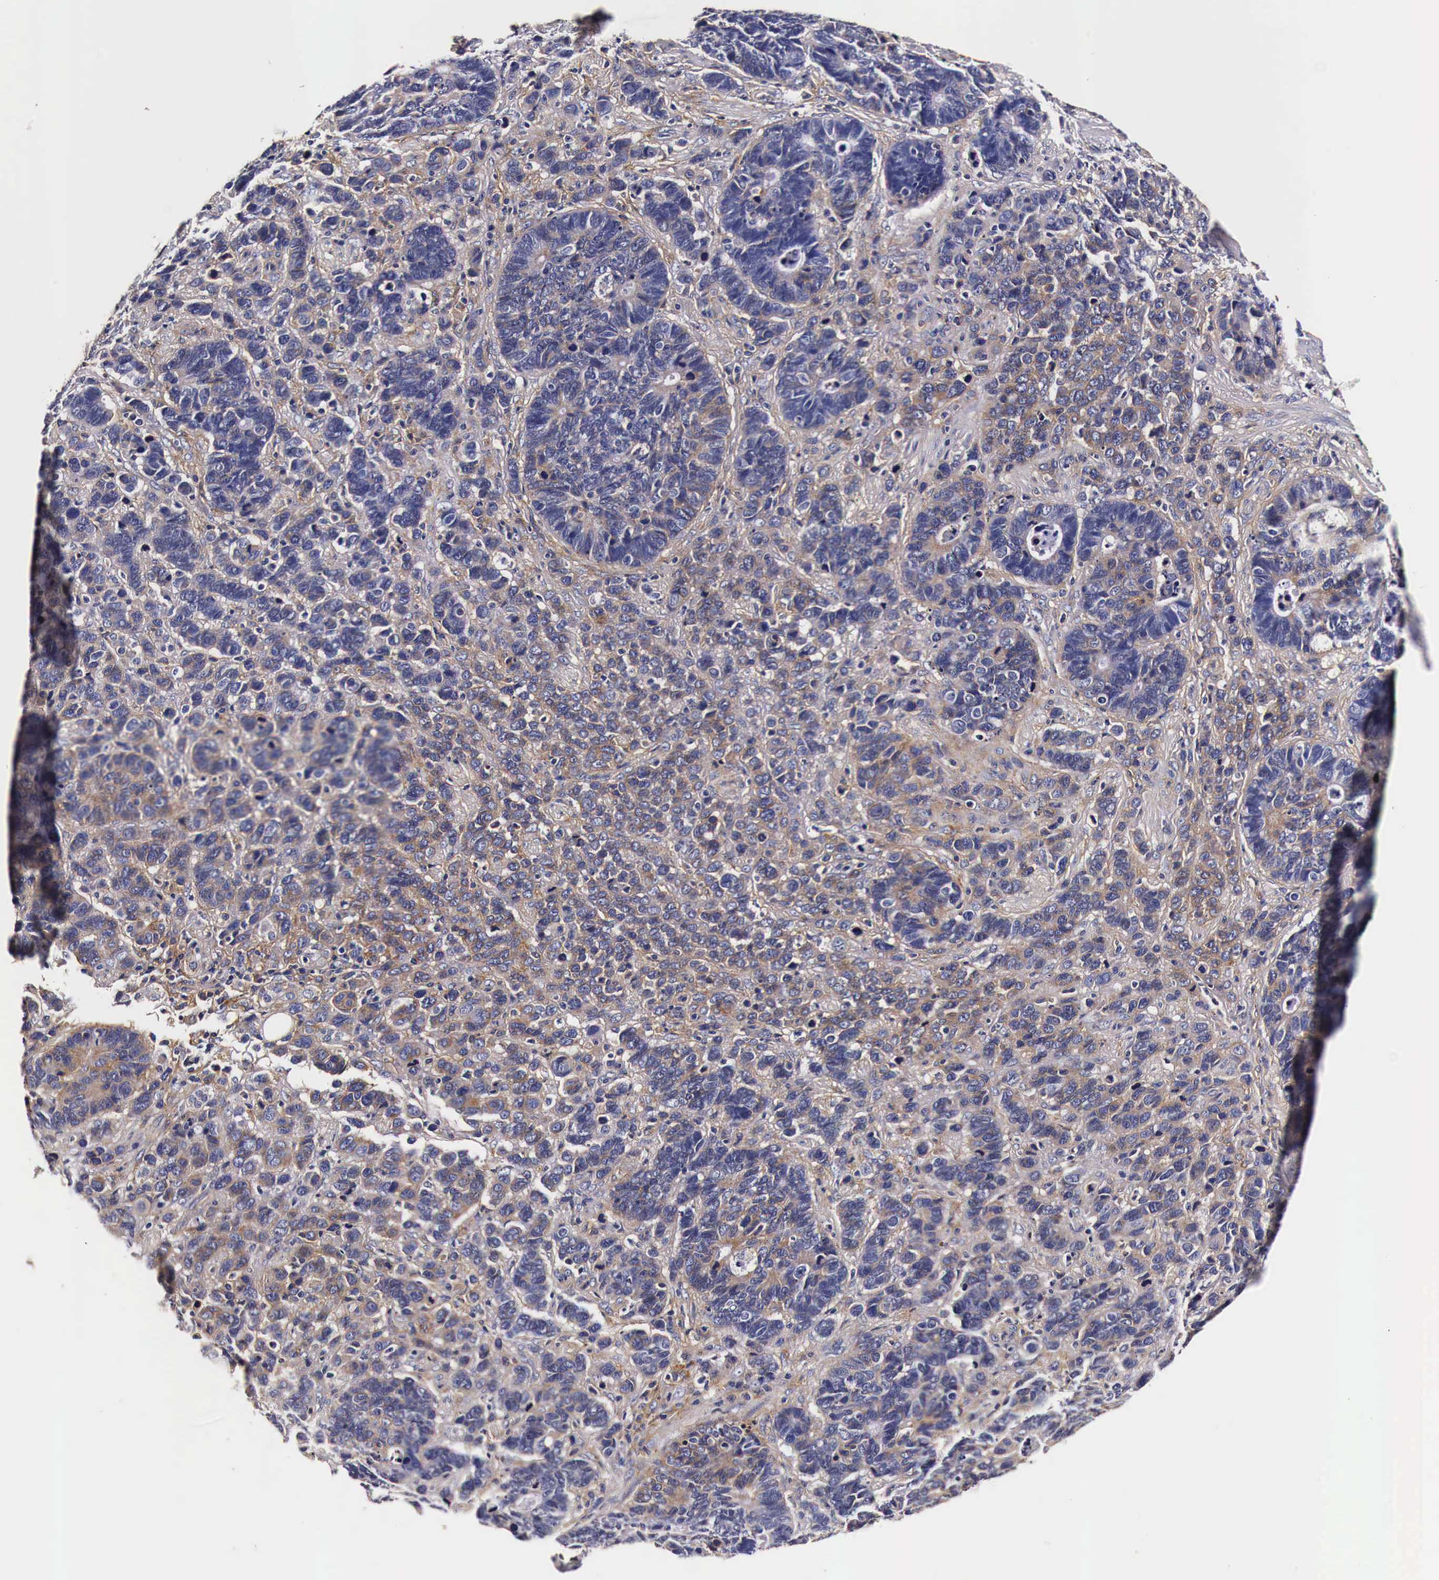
{"staining": {"intensity": "weak", "quantity": "25%-75%", "location": "cytoplasmic/membranous"}, "tissue": "stomach cancer", "cell_type": "Tumor cells", "image_type": "cancer", "snomed": [{"axis": "morphology", "description": "Adenocarcinoma, NOS"}, {"axis": "topography", "description": "Stomach, upper"}], "caption": "Weak cytoplasmic/membranous protein positivity is present in approximately 25%-75% of tumor cells in stomach adenocarcinoma.", "gene": "RP2", "patient": {"sex": "male", "age": 71}}